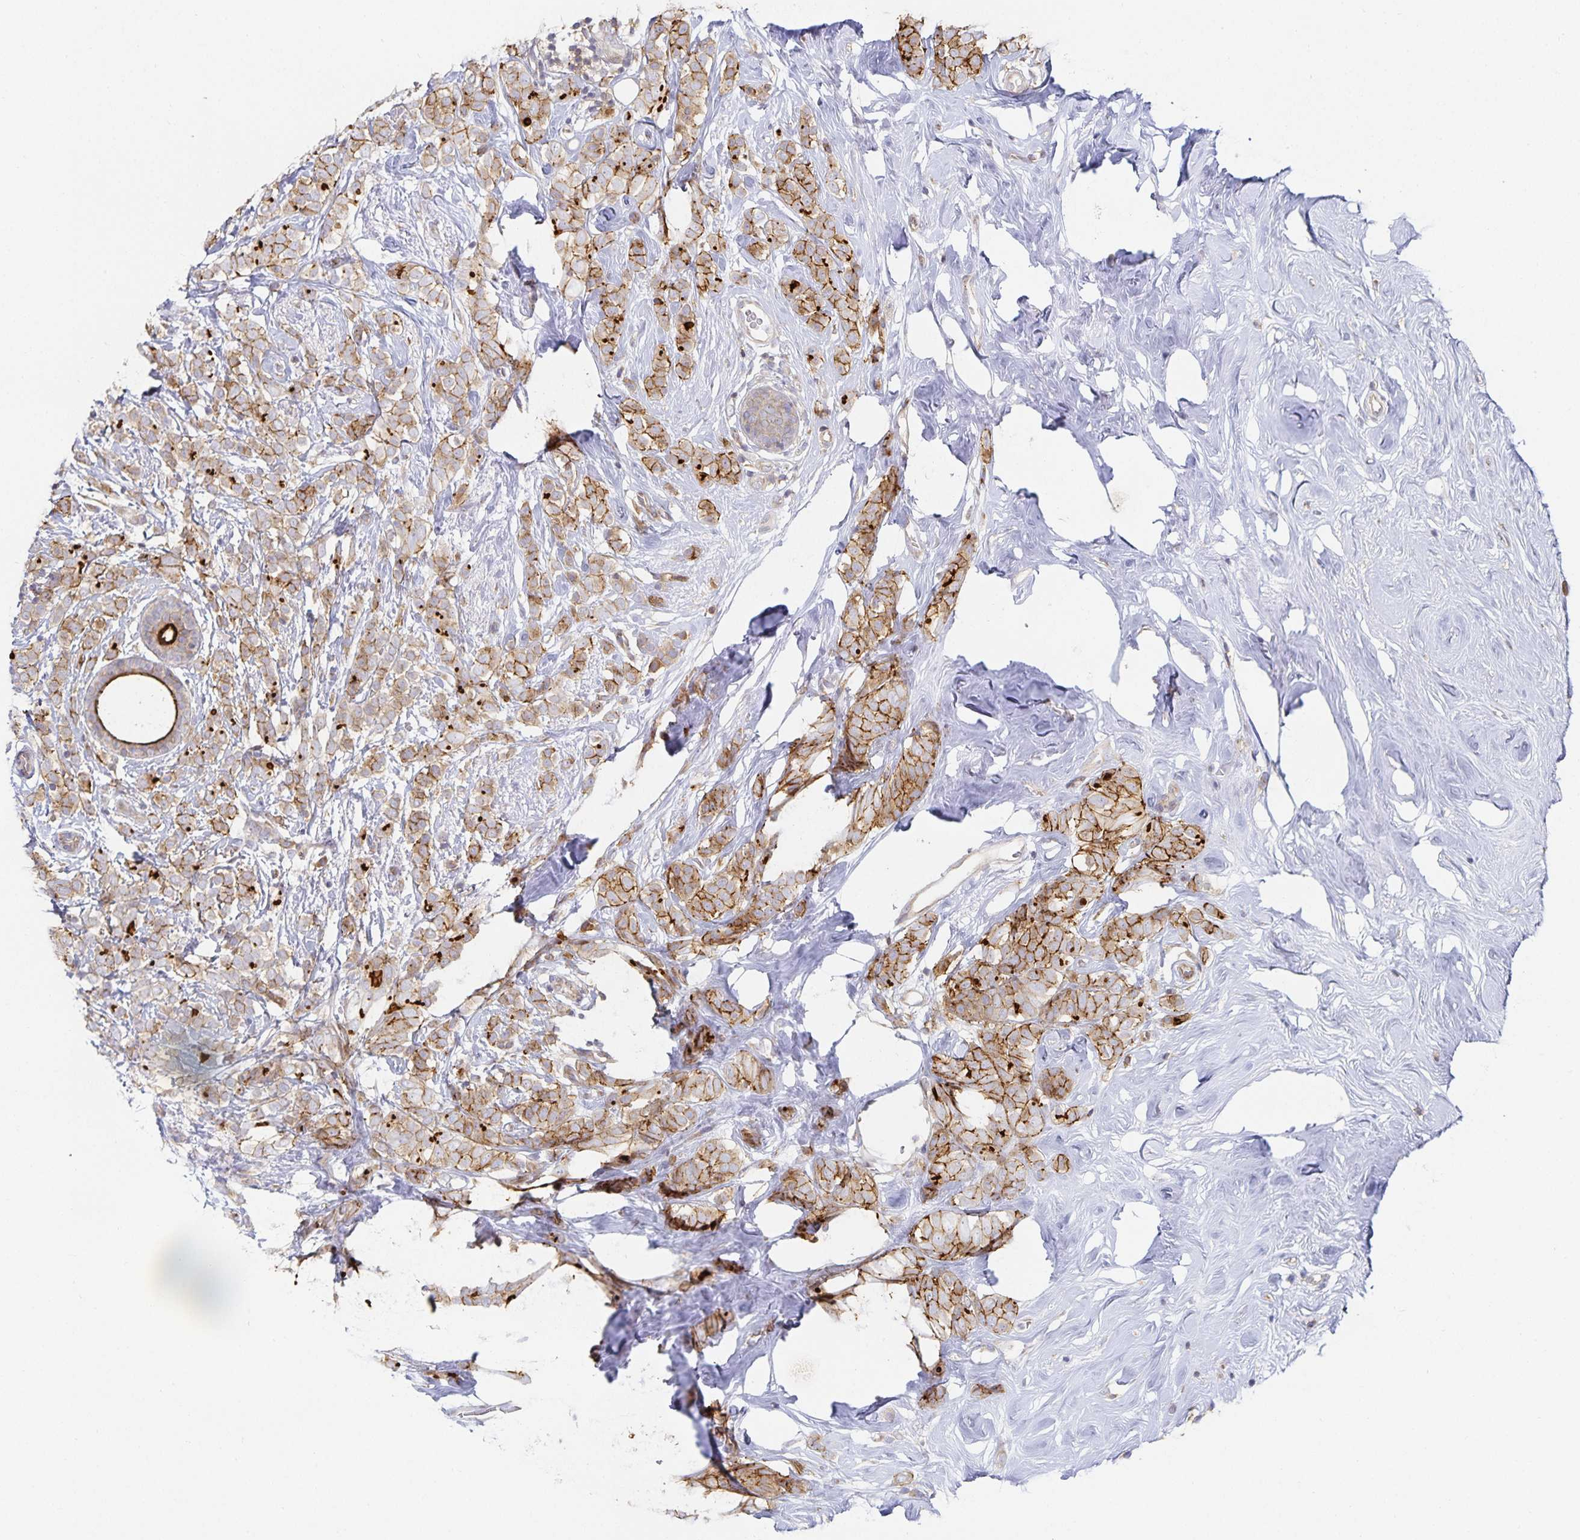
{"staining": {"intensity": "moderate", "quantity": ">75%", "location": "cytoplasmic/membranous"}, "tissue": "breast cancer", "cell_type": "Tumor cells", "image_type": "cancer", "snomed": [{"axis": "morphology", "description": "Lobular carcinoma"}, {"axis": "topography", "description": "Breast"}], "caption": "Protein staining shows moderate cytoplasmic/membranous staining in about >75% of tumor cells in breast cancer (lobular carcinoma).", "gene": "NOMO1", "patient": {"sex": "female", "age": 49}}